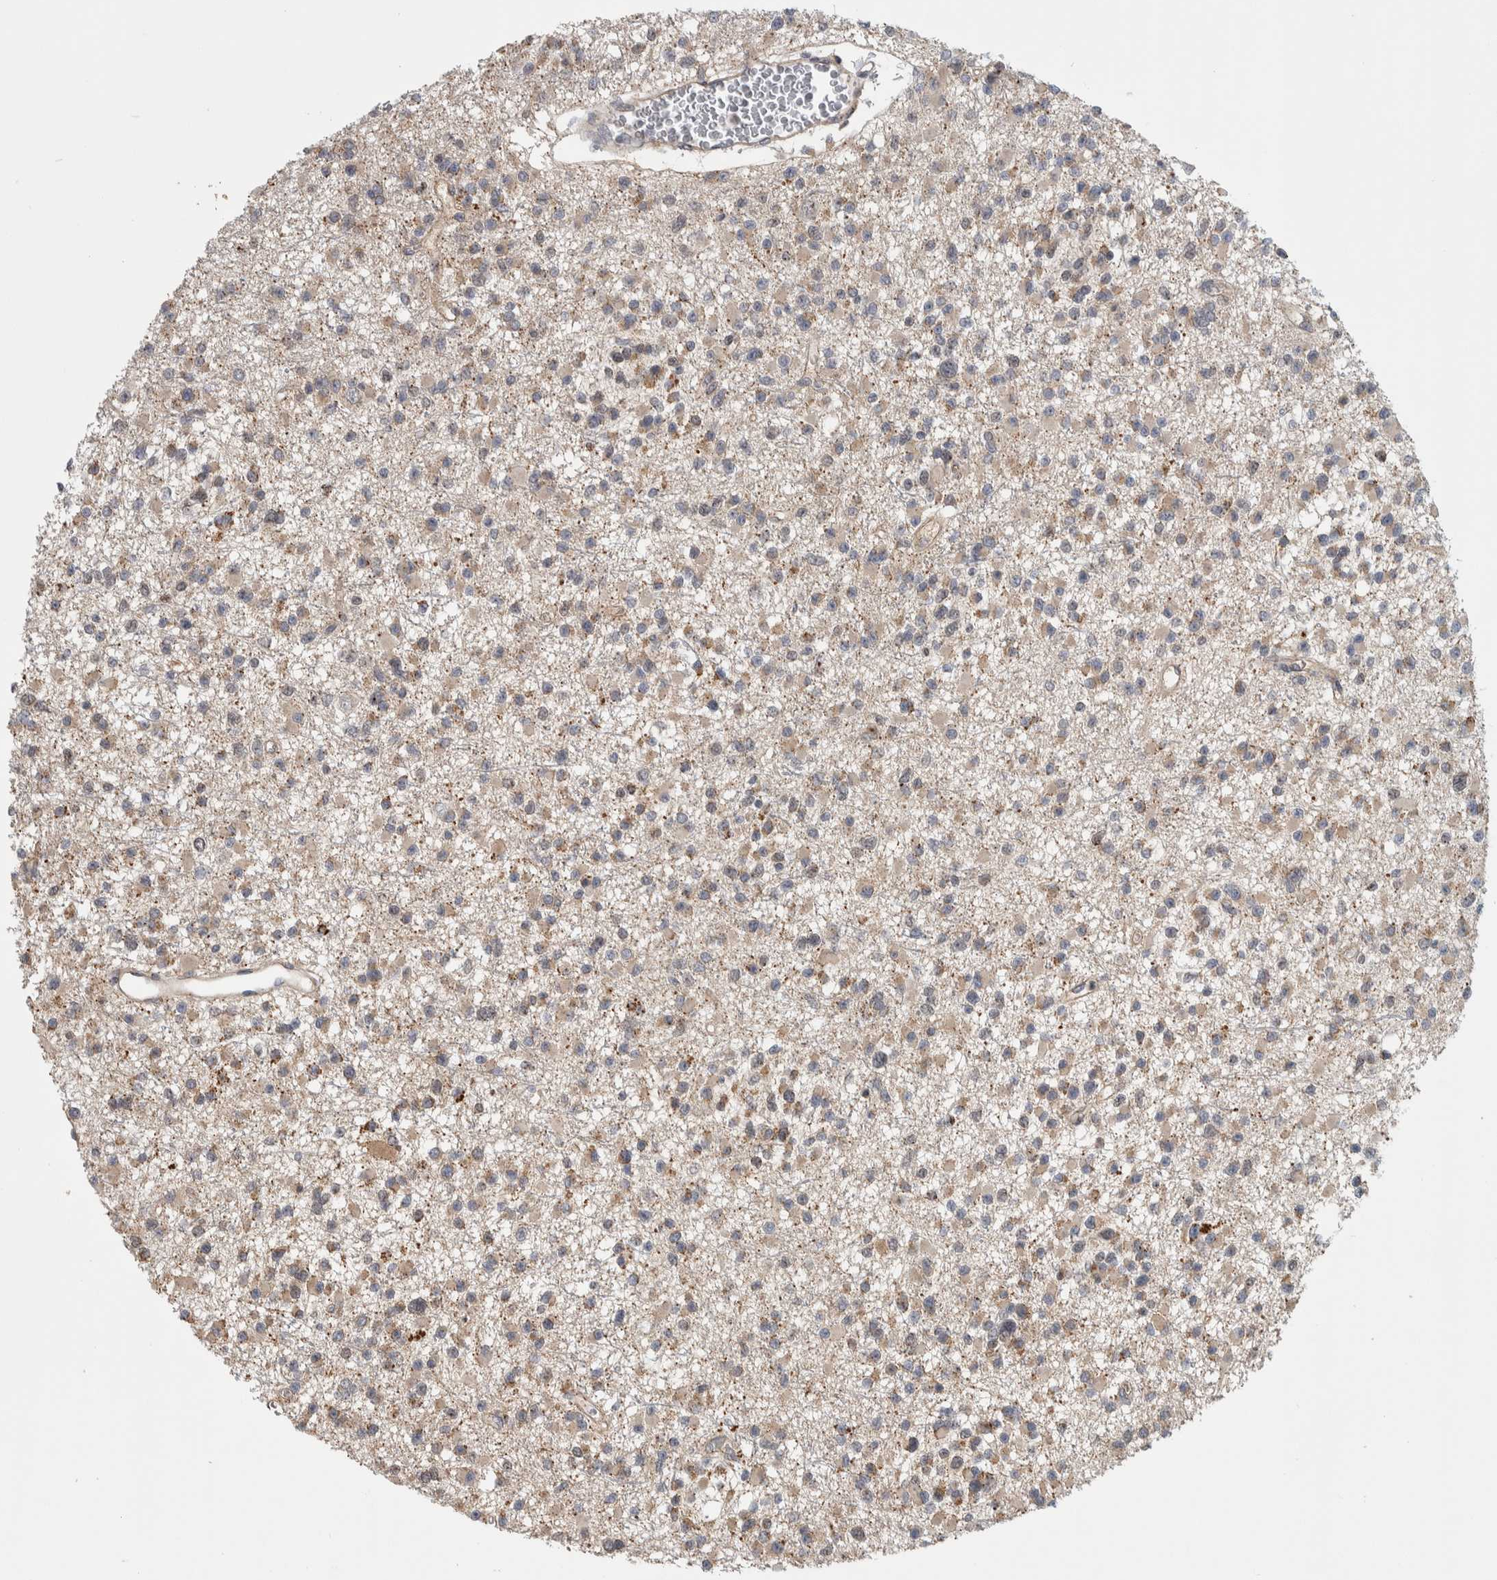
{"staining": {"intensity": "weak", "quantity": ">75%", "location": "cytoplasmic/membranous"}, "tissue": "glioma", "cell_type": "Tumor cells", "image_type": "cancer", "snomed": [{"axis": "morphology", "description": "Glioma, malignant, Low grade"}, {"axis": "topography", "description": "Brain"}], "caption": "Protein staining of malignant glioma (low-grade) tissue shows weak cytoplasmic/membranous positivity in approximately >75% of tumor cells. Immunohistochemistry (ihc) stains the protein of interest in brown and the nuclei are stained blue.", "gene": "MSL1", "patient": {"sex": "female", "age": 22}}